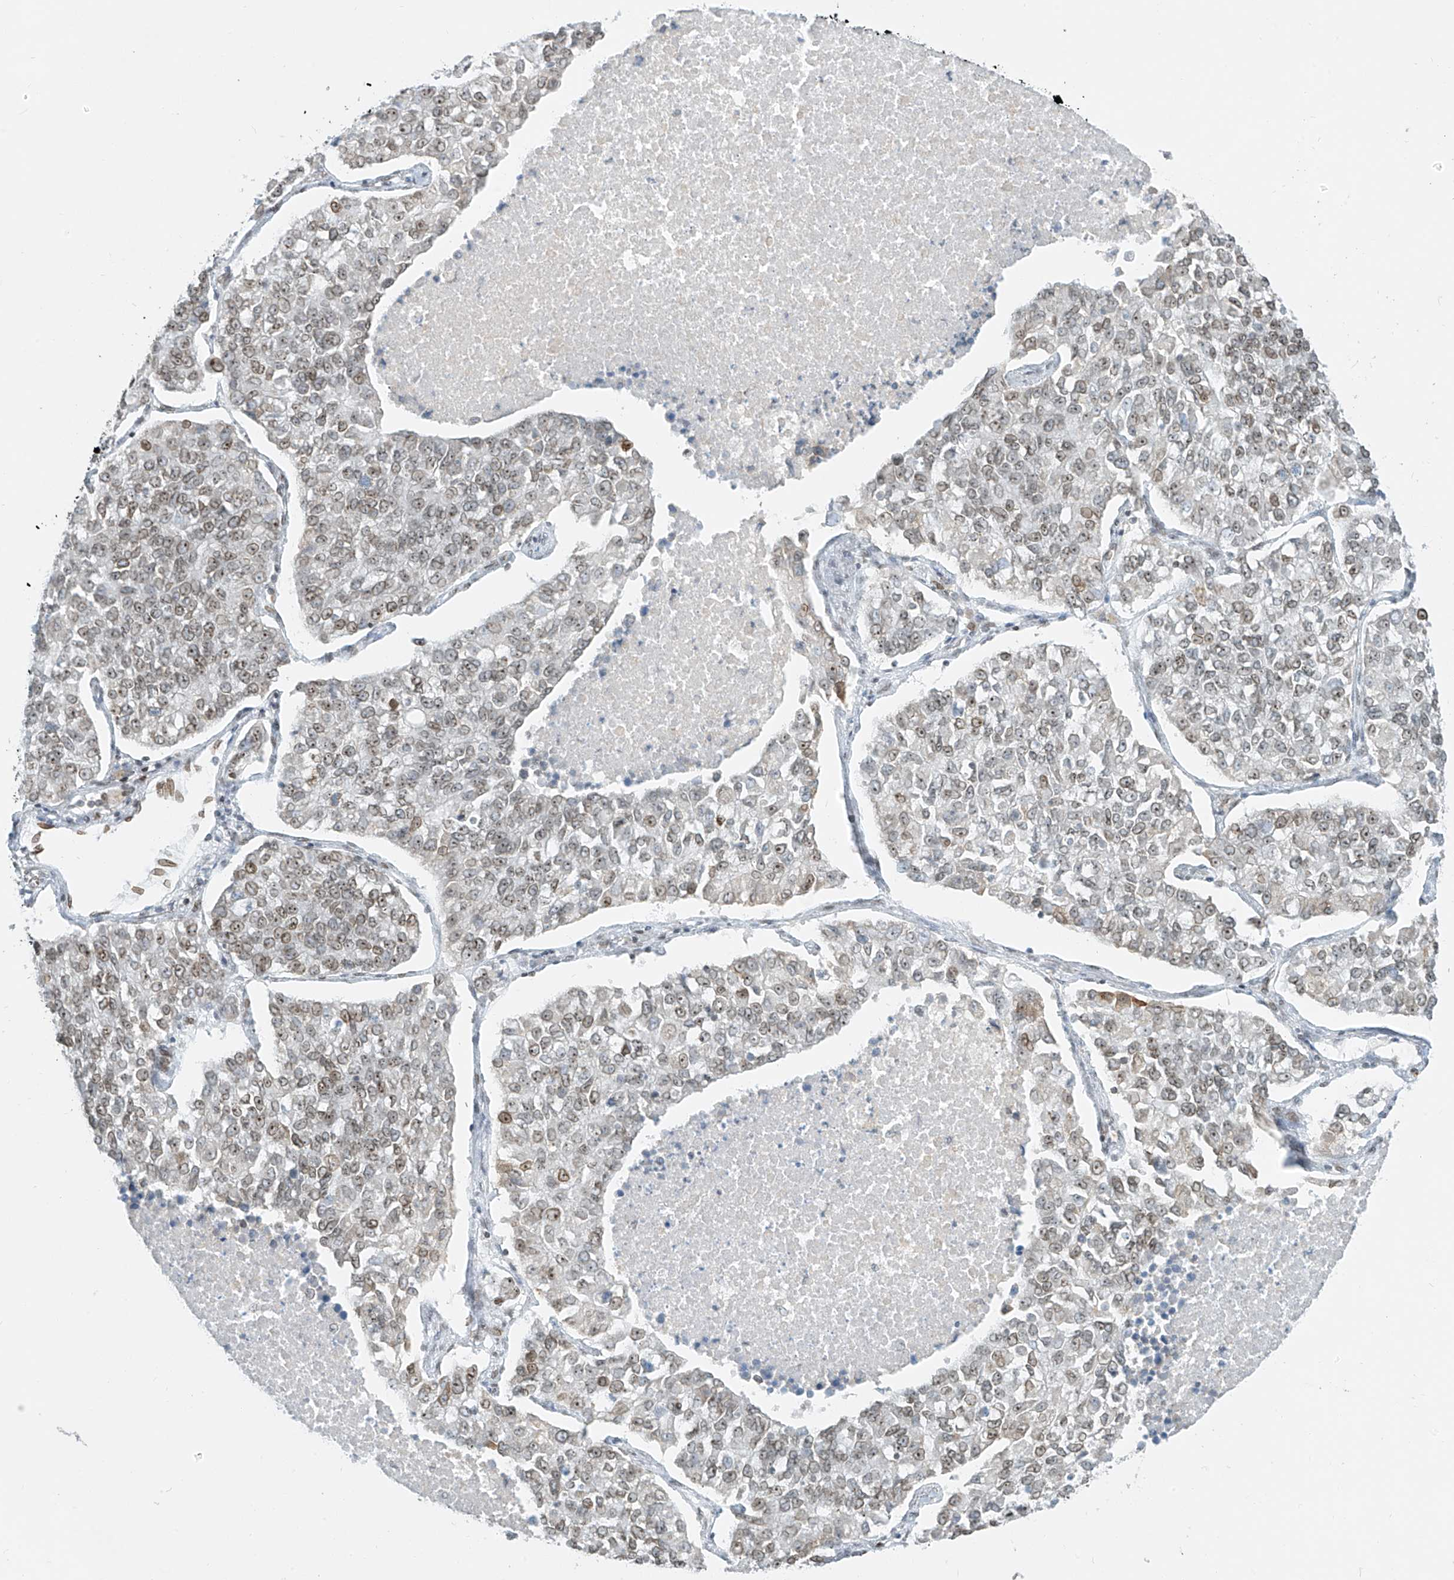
{"staining": {"intensity": "moderate", "quantity": "25%-75%", "location": "nuclear"}, "tissue": "lung cancer", "cell_type": "Tumor cells", "image_type": "cancer", "snomed": [{"axis": "morphology", "description": "Adenocarcinoma, NOS"}, {"axis": "topography", "description": "Lung"}], "caption": "Protein staining reveals moderate nuclear positivity in approximately 25%-75% of tumor cells in lung cancer. (DAB IHC with brightfield microscopy, high magnification).", "gene": "SAMD15", "patient": {"sex": "male", "age": 49}}